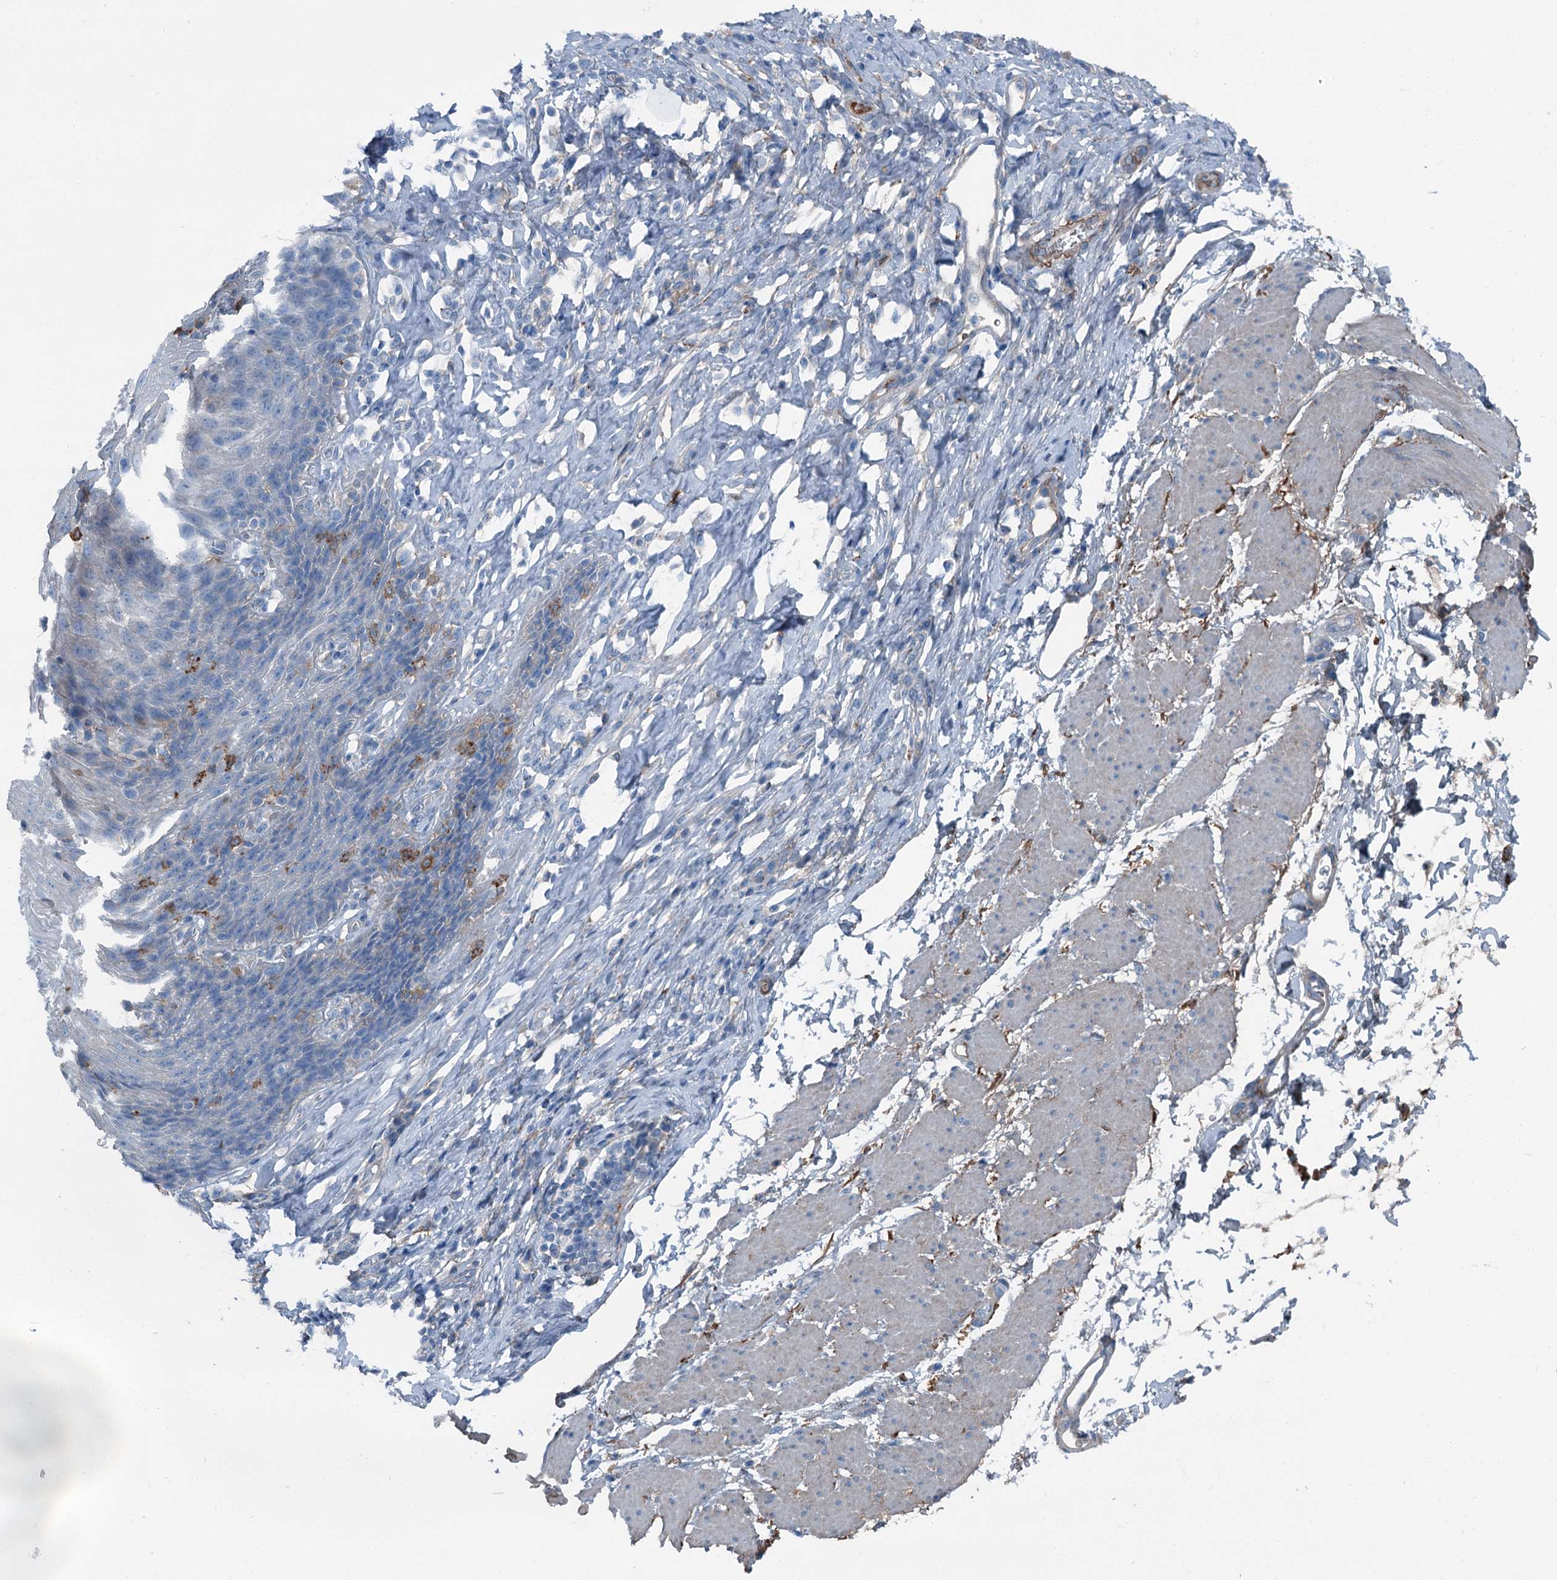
{"staining": {"intensity": "negative", "quantity": "none", "location": "none"}, "tissue": "esophagus", "cell_type": "Squamous epithelial cells", "image_type": "normal", "snomed": [{"axis": "morphology", "description": "Normal tissue, NOS"}, {"axis": "topography", "description": "Esophagus"}], "caption": "This is a image of immunohistochemistry (IHC) staining of benign esophagus, which shows no positivity in squamous epithelial cells. Brightfield microscopy of immunohistochemistry stained with DAB (brown) and hematoxylin (blue), captured at high magnification.", "gene": "AXL", "patient": {"sex": "female", "age": 61}}